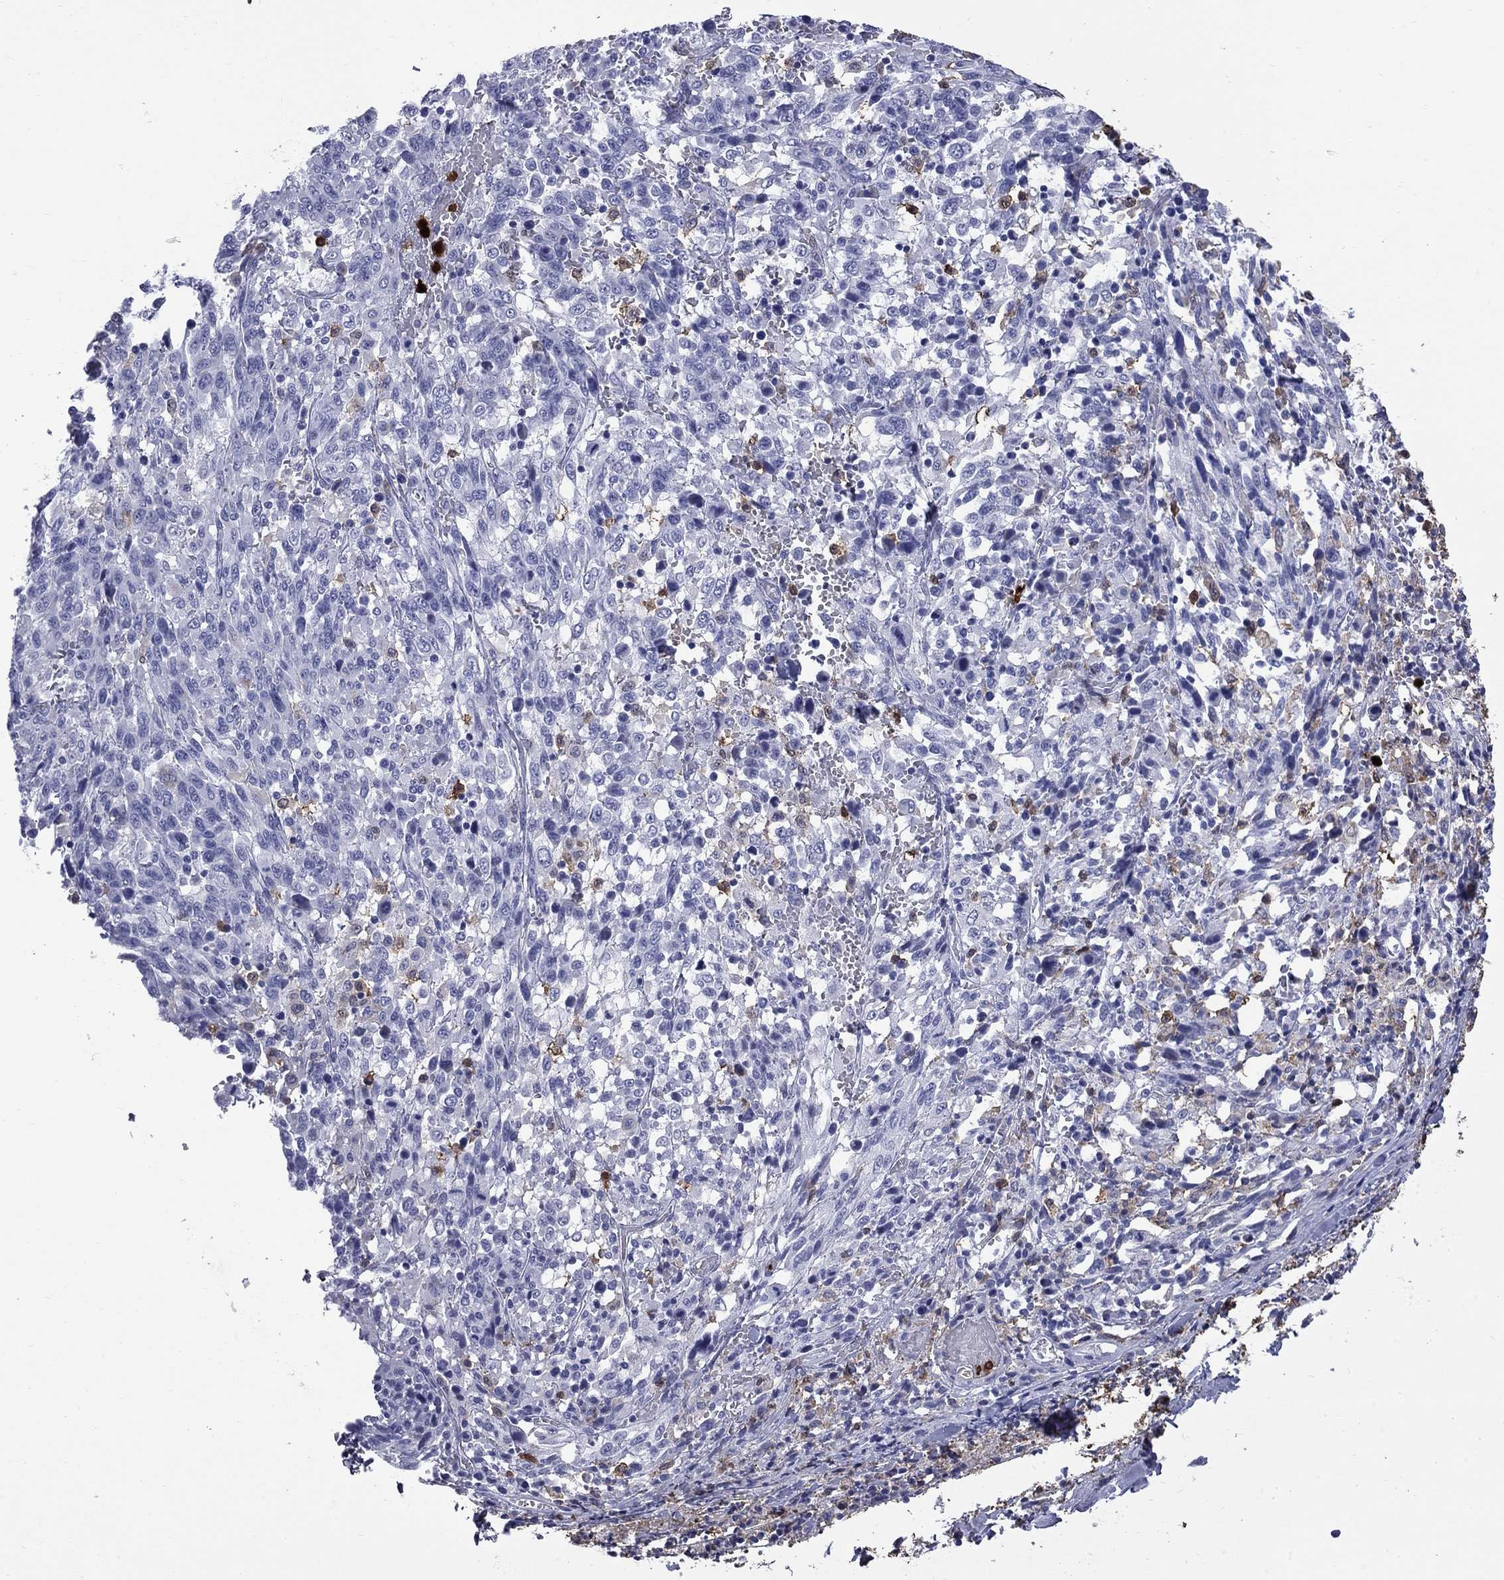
{"staining": {"intensity": "negative", "quantity": "none", "location": "none"}, "tissue": "melanoma", "cell_type": "Tumor cells", "image_type": "cancer", "snomed": [{"axis": "morphology", "description": "Malignant melanoma, NOS"}, {"axis": "topography", "description": "Skin"}], "caption": "Immunohistochemistry of melanoma exhibits no staining in tumor cells.", "gene": "TRIM29", "patient": {"sex": "female", "age": 91}}